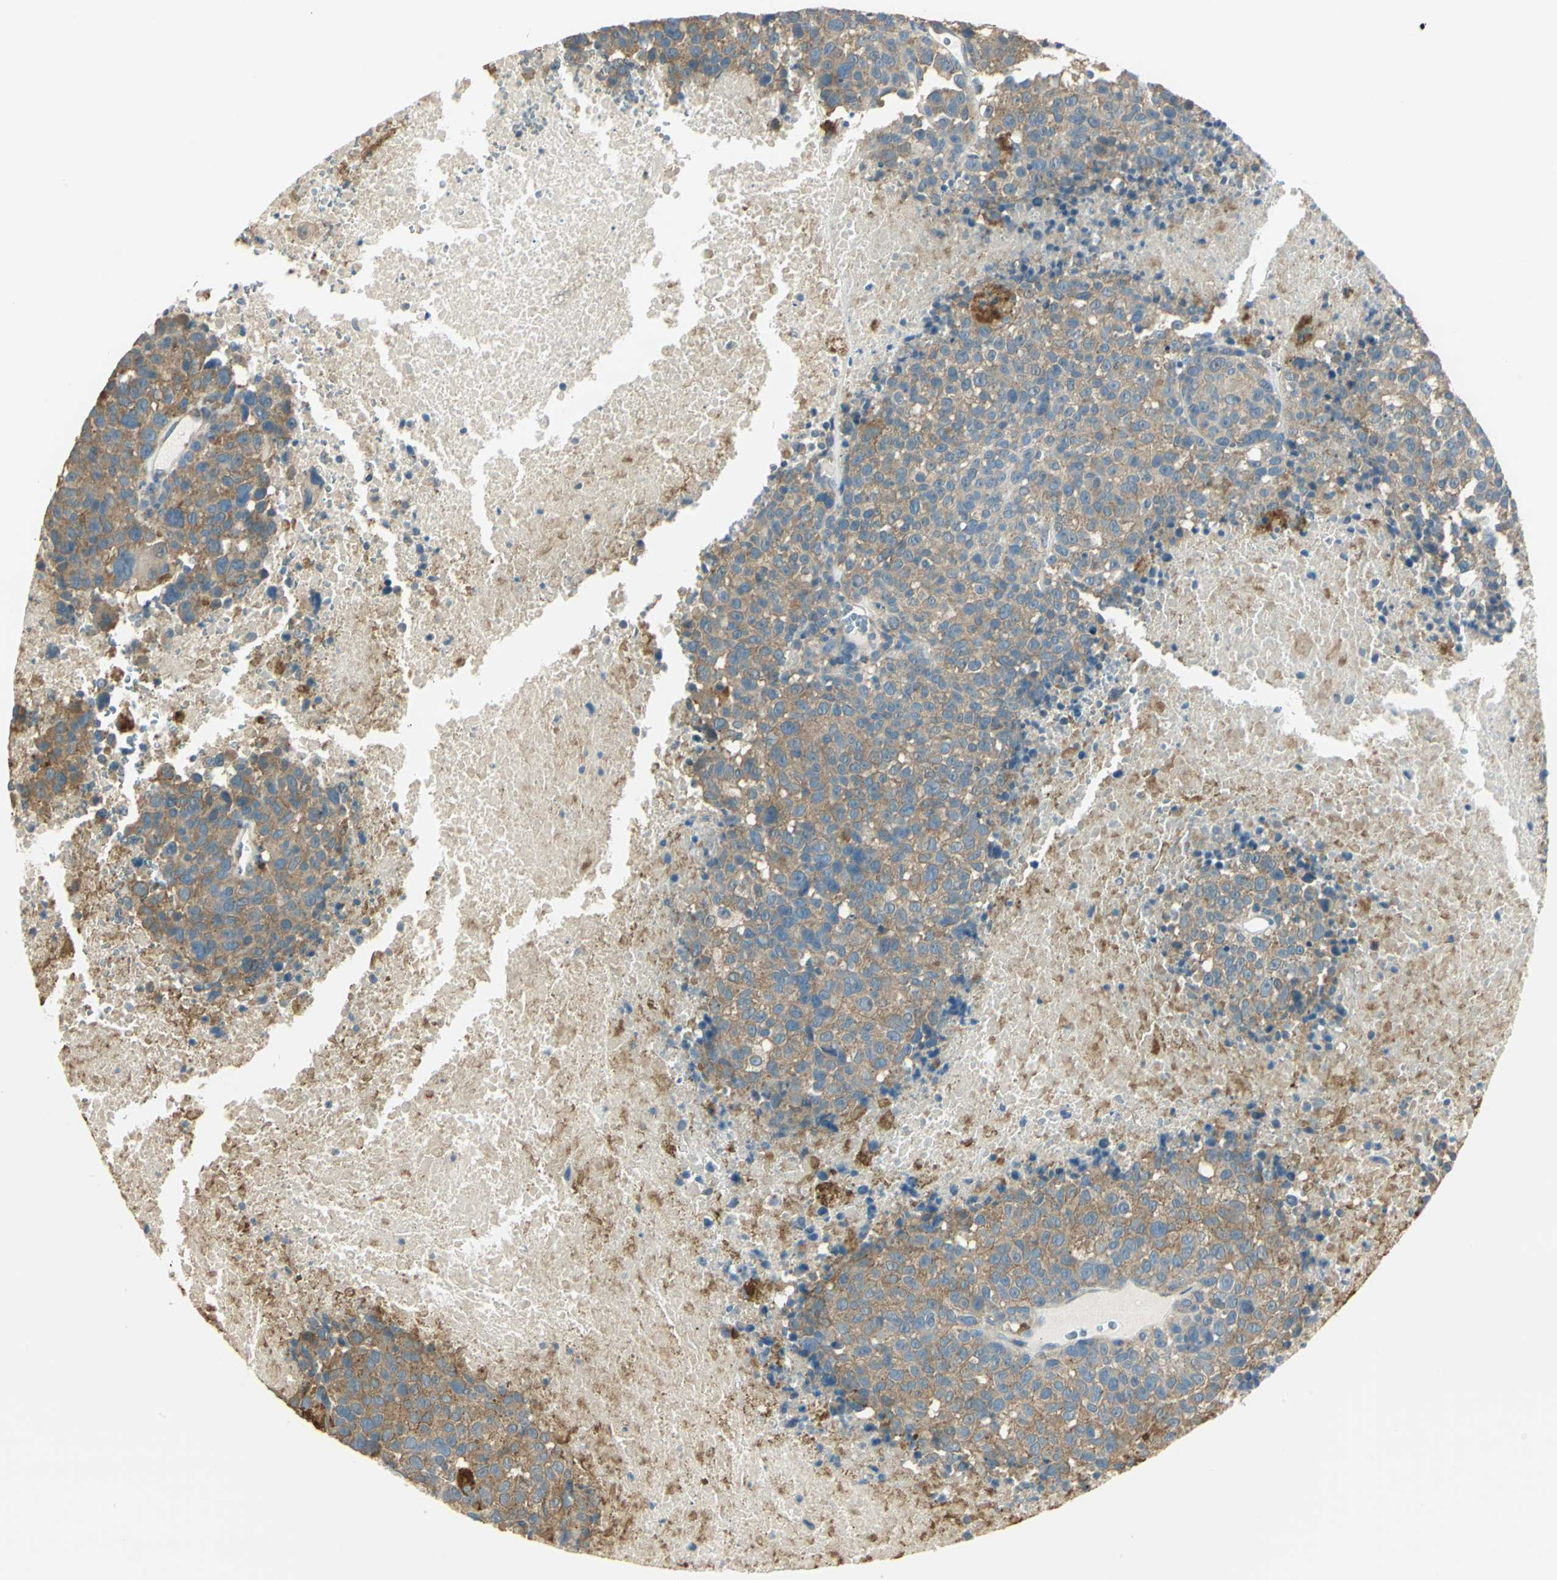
{"staining": {"intensity": "moderate", "quantity": ">75%", "location": "cytoplasmic/membranous"}, "tissue": "melanoma", "cell_type": "Tumor cells", "image_type": "cancer", "snomed": [{"axis": "morphology", "description": "Malignant melanoma, Metastatic site"}, {"axis": "topography", "description": "Cerebral cortex"}], "caption": "Immunohistochemistry (IHC) photomicrograph of human melanoma stained for a protein (brown), which exhibits medium levels of moderate cytoplasmic/membranous staining in approximately >75% of tumor cells.", "gene": "SHC2", "patient": {"sex": "female", "age": 52}}